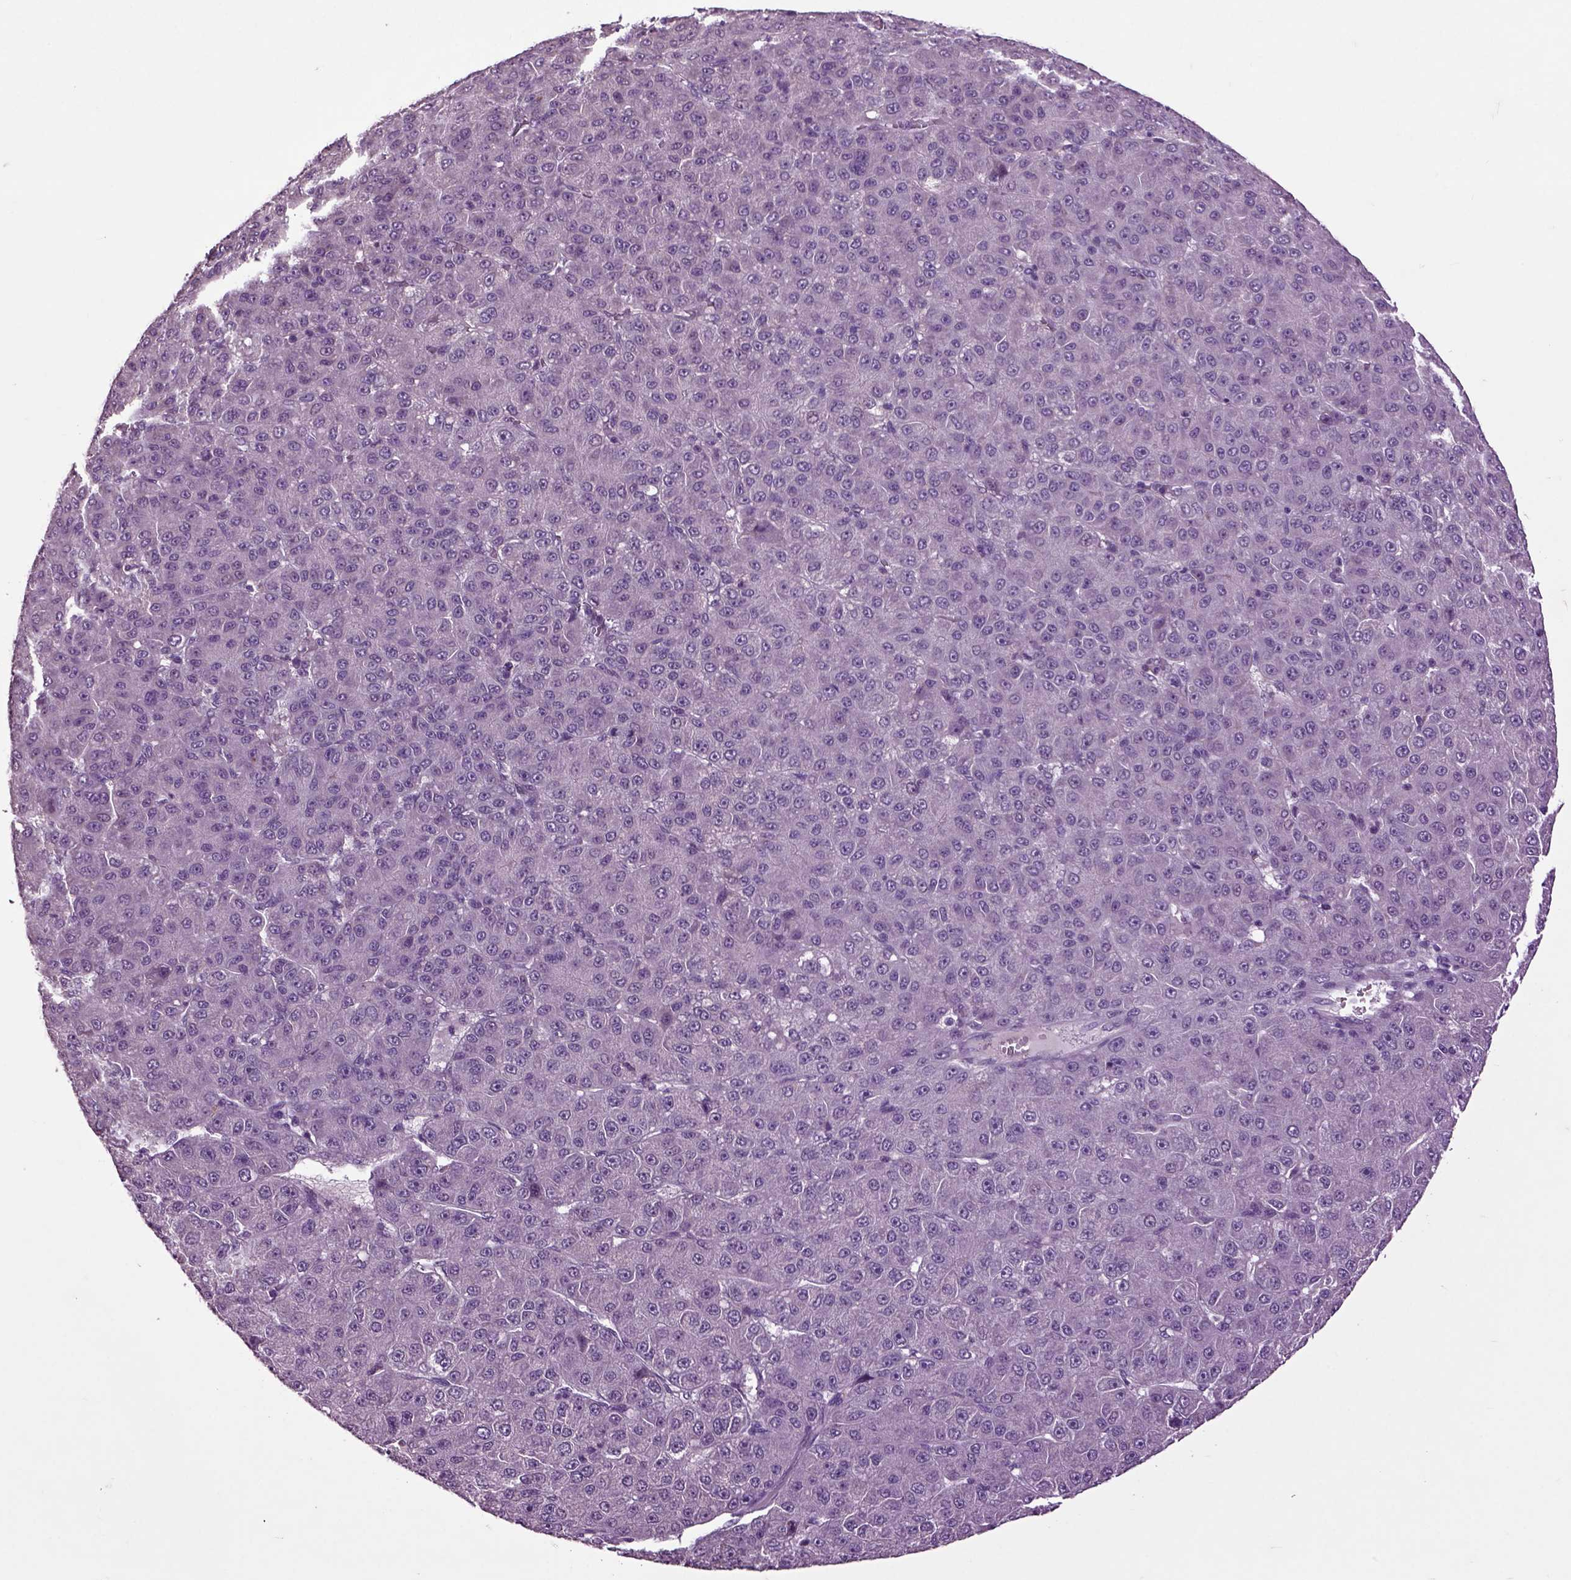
{"staining": {"intensity": "negative", "quantity": "none", "location": "none"}, "tissue": "liver cancer", "cell_type": "Tumor cells", "image_type": "cancer", "snomed": [{"axis": "morphology", "description": "Carcinoma, Hepatocellular, NOS"}, {"axis": "topography", "description": "Liver"}], "caption": "DAB (3,3'-diaminobenzidine) immunohistochemical staining of liver hepatocellular carcinoma displays no significant expression in tumor cells.", "gene": "CRHR1", "patient": {"sex": "male", "age": 67}}